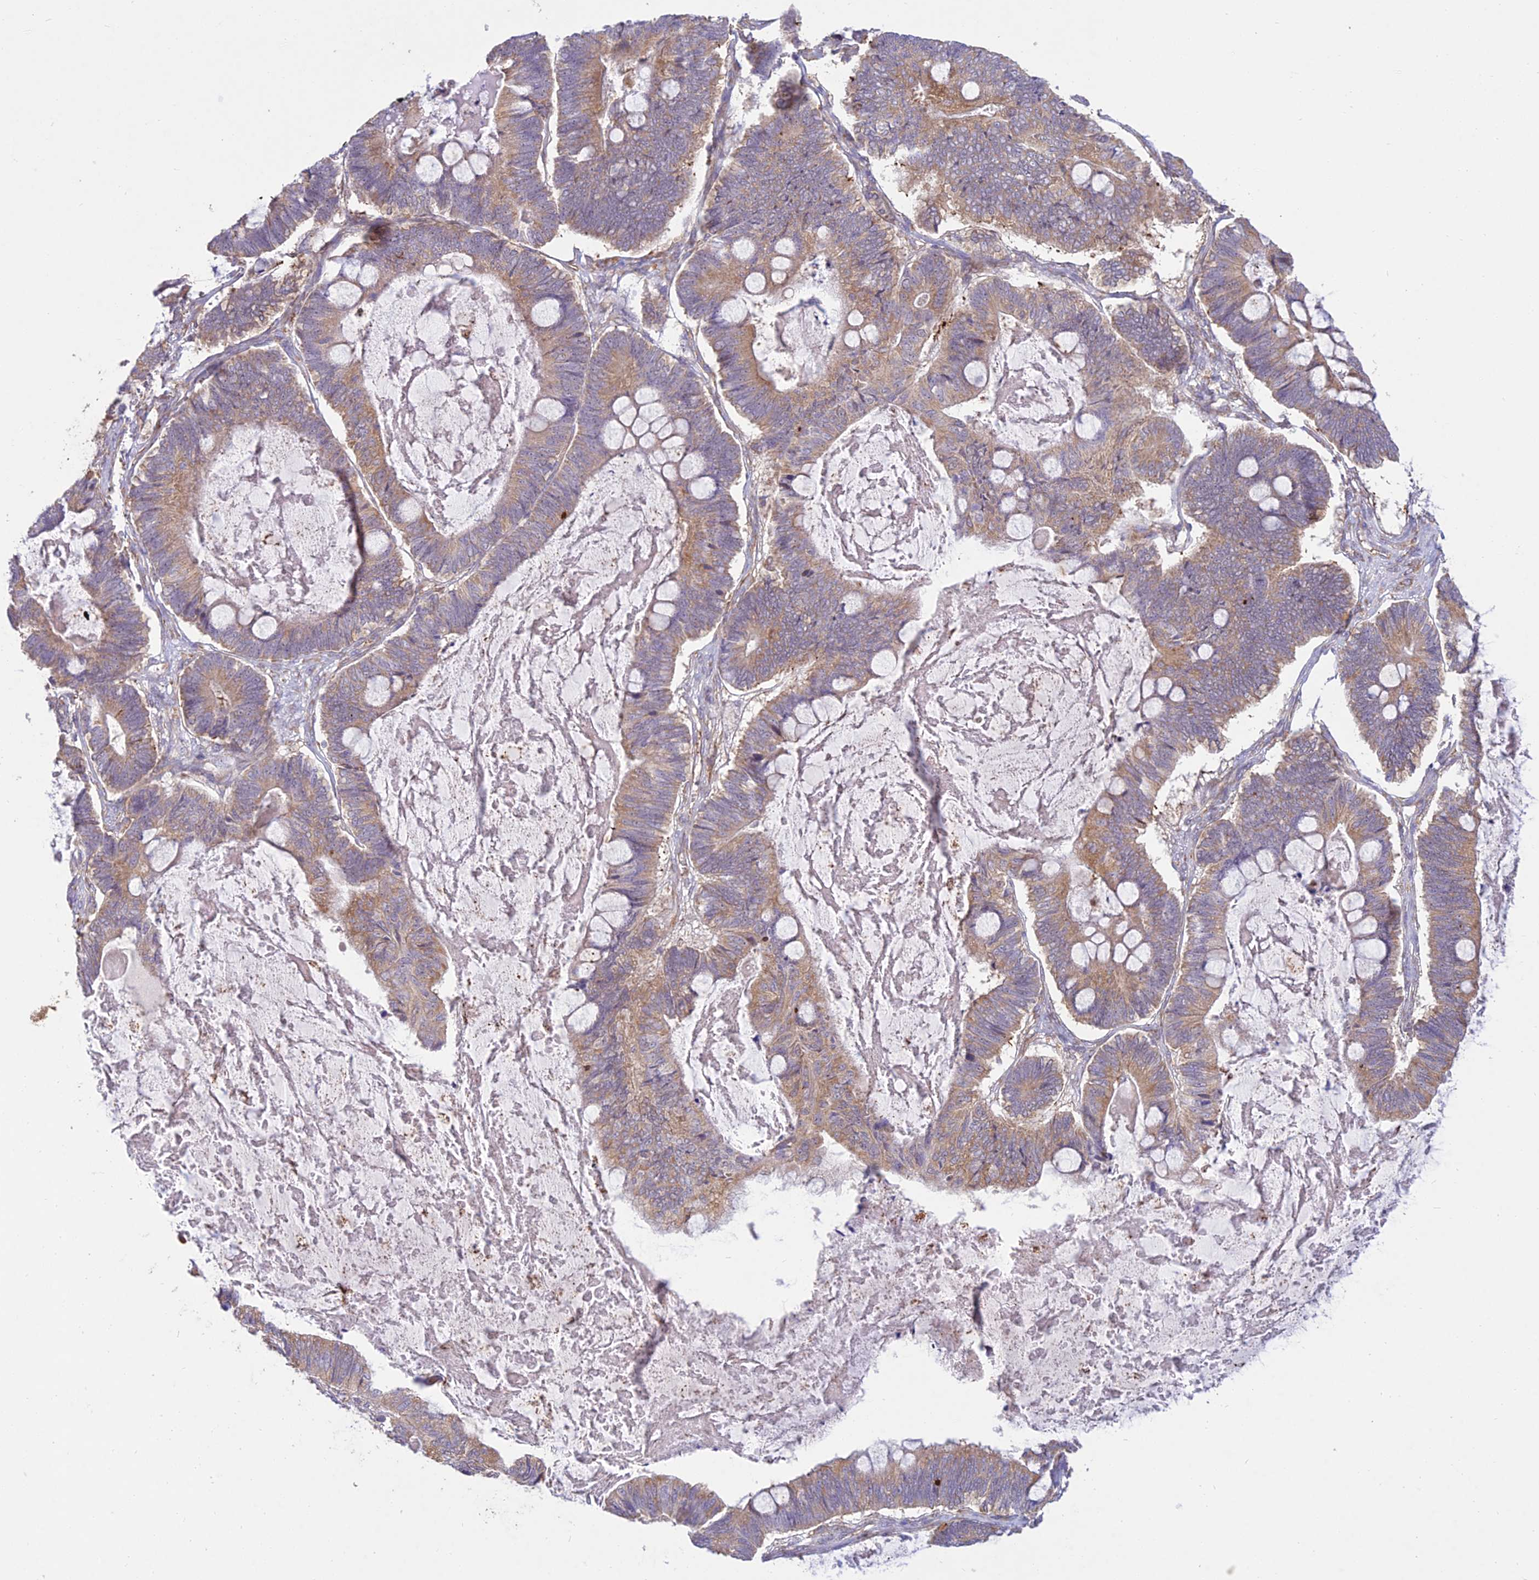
{"staining": {"intensity": "moderate", "quantity": "25%-75%", "location": "cytoplasmic/membranous"}, "tissue": "ovarian cancer", "cell_type": "Tumor cells", "image_type": "cancer", "snomed": [{"axis": "morphology", "description": "Cystadenocarcinoma, mucinous, NOS"}, {"axis": "topography", "description": "Ovary"}], "caption": "Mucinous cystadenocarcinoma (ovarian) stained for a protein (brown) reveals moderate cytoplasmic/membranous positive staining in approximately 25%-75% of tumor cells.", "gene": "NXNL2", "patient": {"sex": "female", "age": 61}}